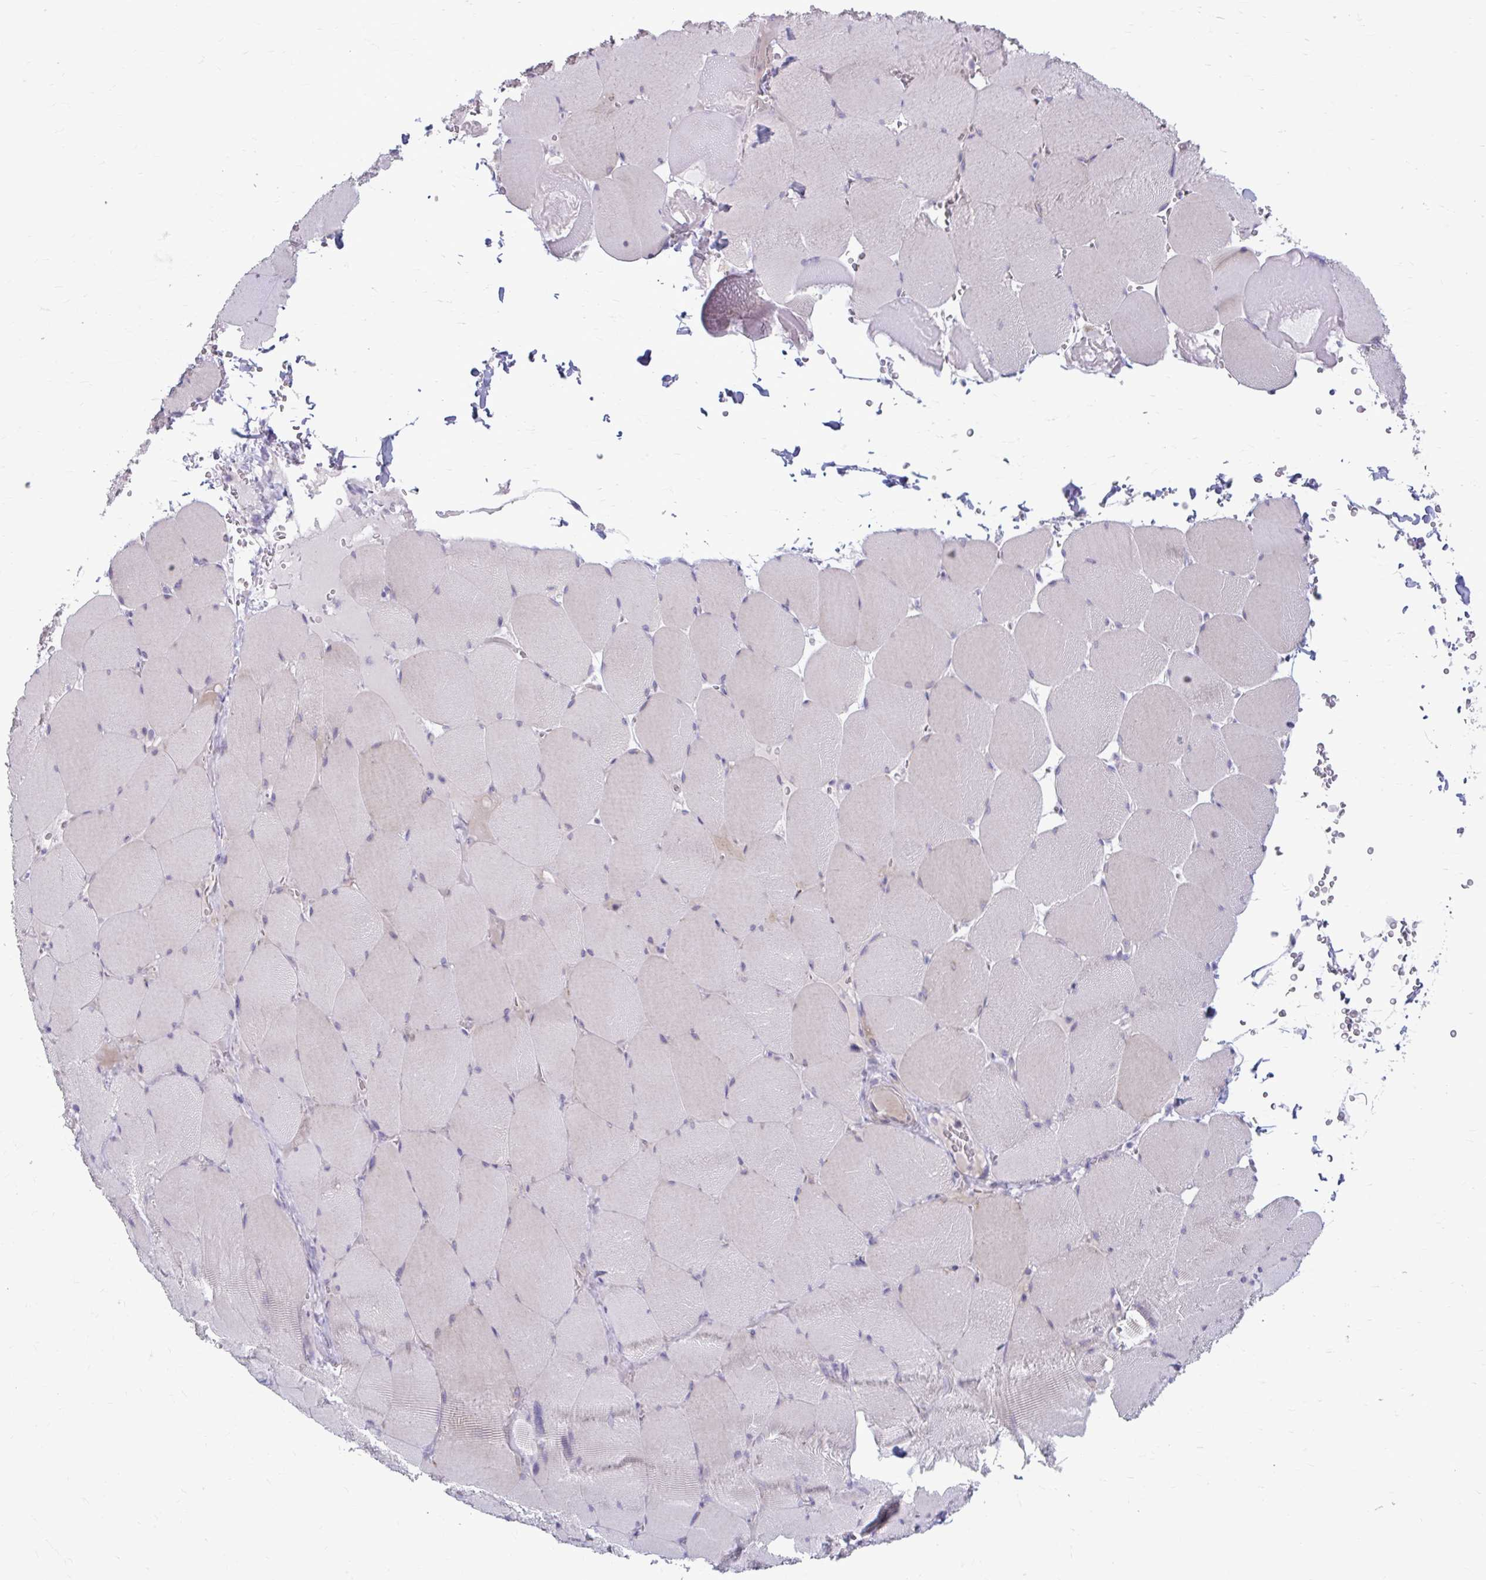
{"staining": {"intensity": "moderate", "quantity": "<25%", "location": "cytoplasmic/membranous"}, "tissue": "skeletal muscle", "cell_type": "Myocytes", "image_type": "normal", "snomed": [{"axis": "morphology", "description": "Normal tissue, NOS"}, {"axis": "topography", "description": "Skeletal muscle"}, {"axis": "topography", "description": "Head-Neck"}], "caption": "Myocytes exhibit low levels of moderate cytoplasmic/membranous staining in approximately <25% of cells in benign human skeletal muscle. (Brightfield microscopy of DAB IHC at high magnification).", "gene": "MSMO1", "patient": {"sex": "male", "age": 66}}